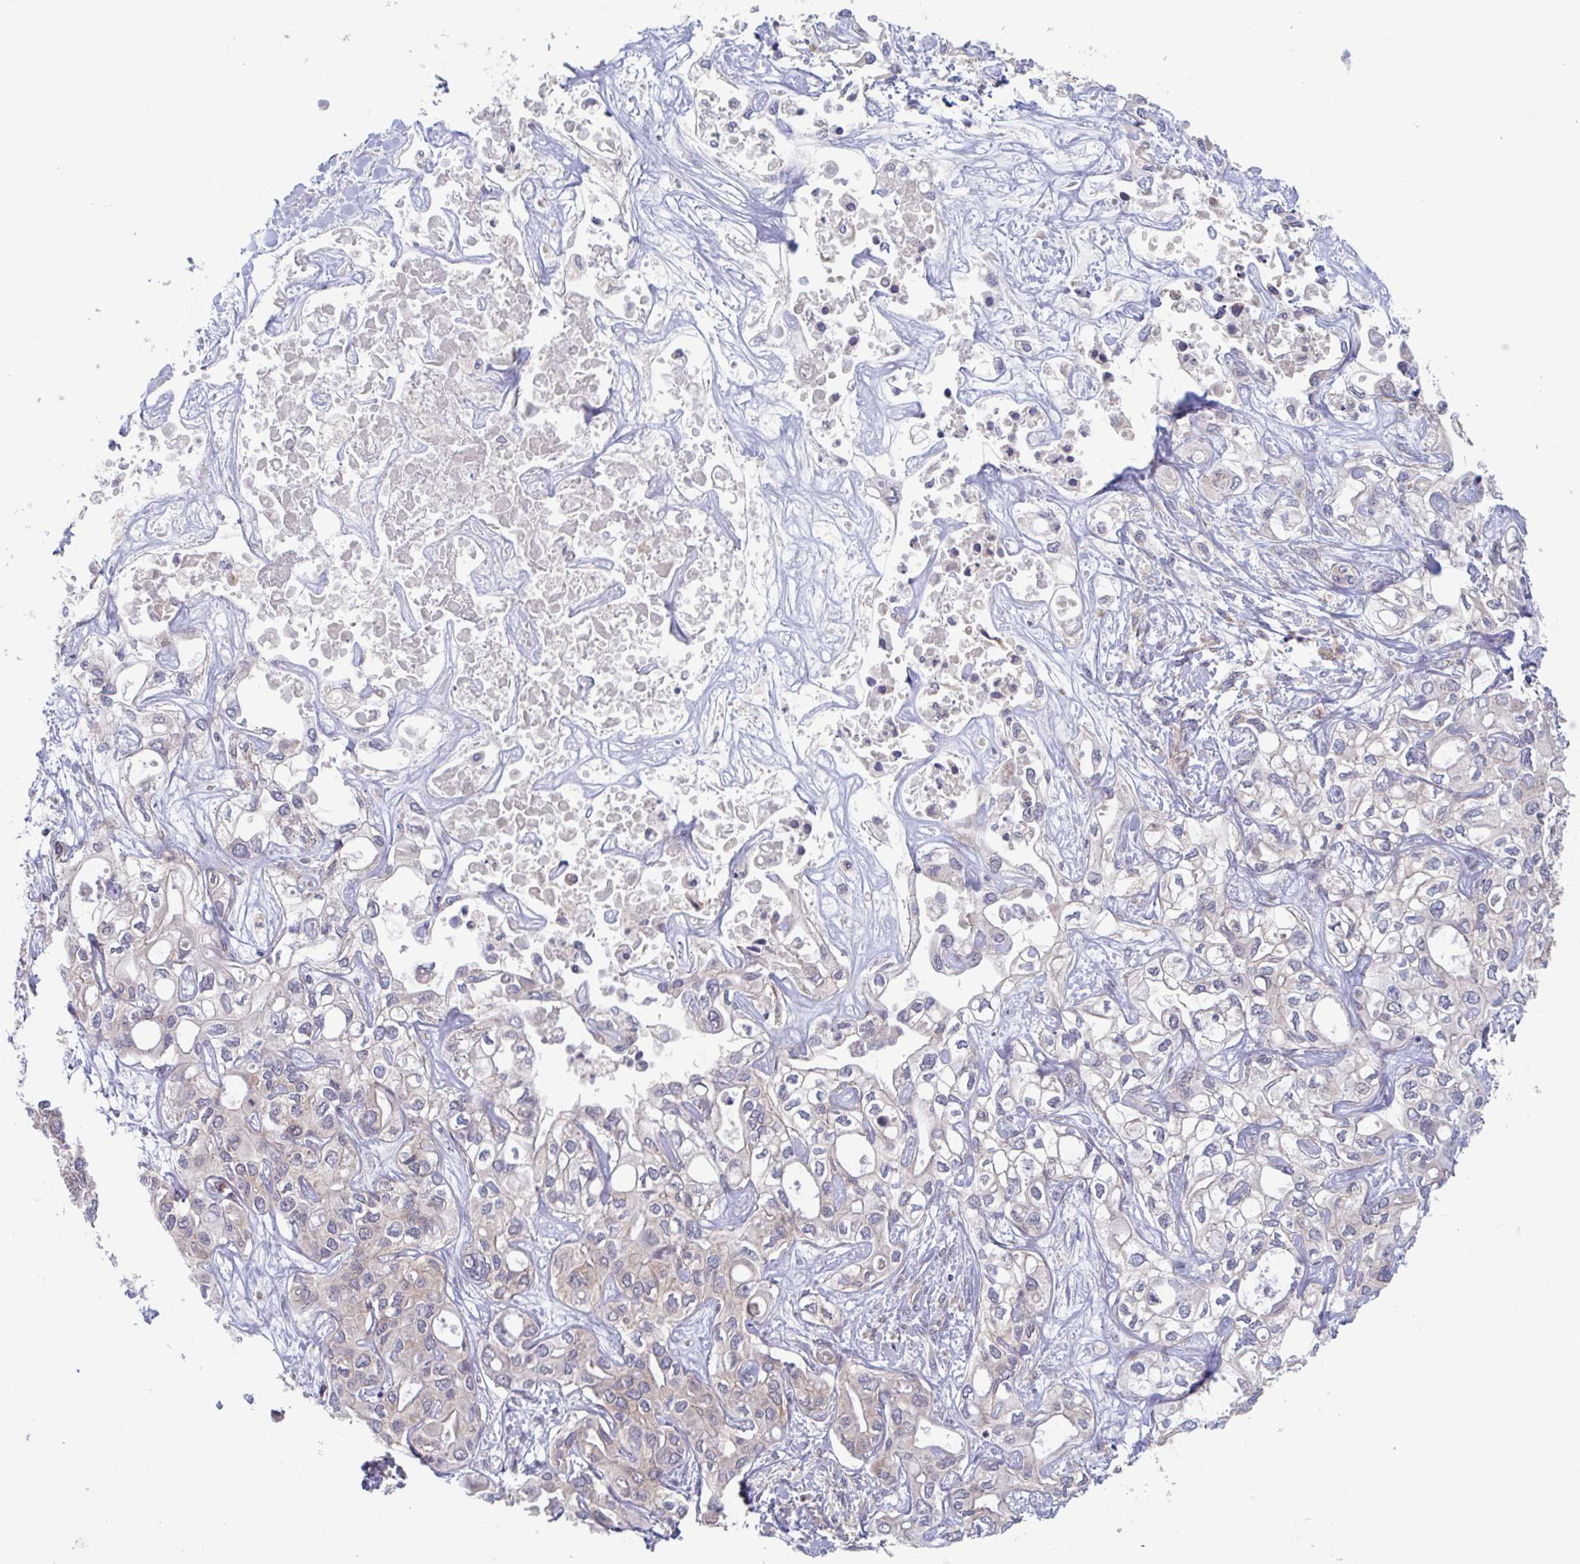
{"staining": {"intensity": "negative", "quantity": "none", "location": "none"}, "tissue": "liver cancer", "cell_type": "Tumor cells", "image_type": "cancer", "snomed": [{"axis": "morphology", "description": "Cholangiocarcinoma"}, {"axis": "topography", "description": "Liver"}], "caption": "Liver cancer was stained to show a protein in brown. There is no significant expression in tumor cells.", "gene": "SURF1", "patient": {"sex": "female", "age": 64}}